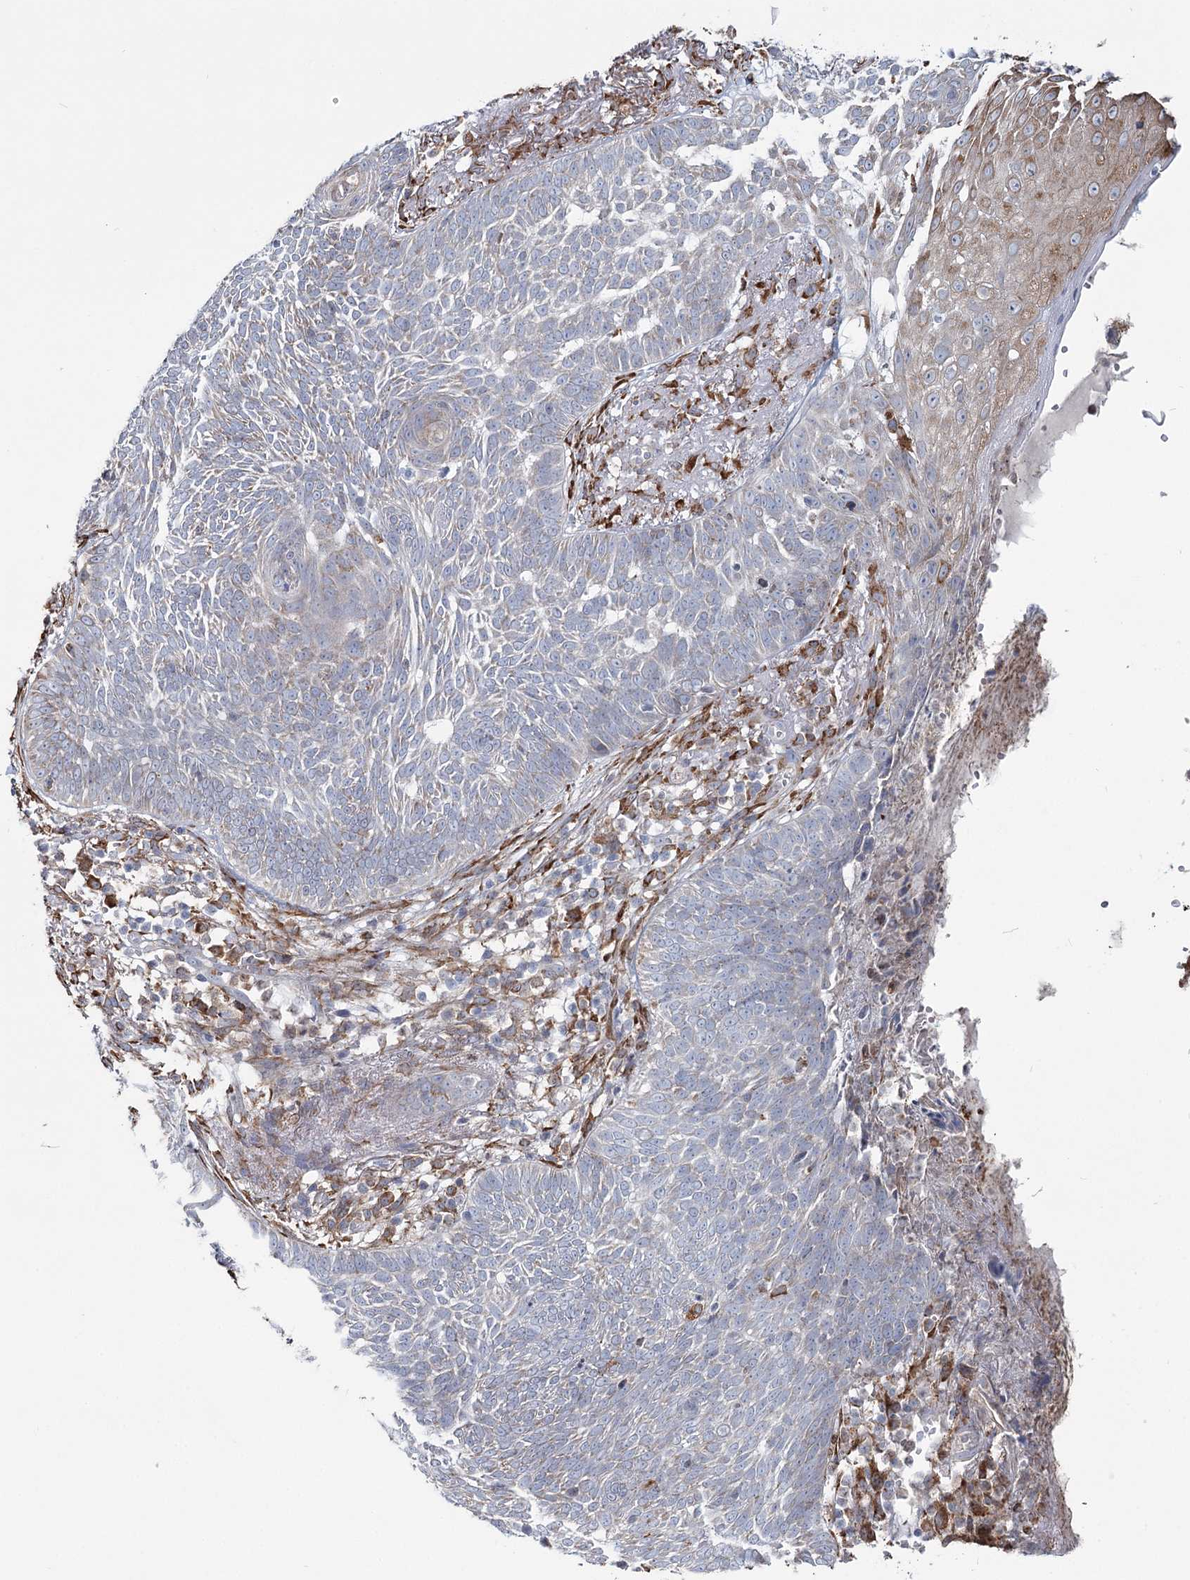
{"staining": {"intensity": "negative", "quantity": "none", "location": "none"}, "tissue": "skin cancer", "cell_type": "Tumor cells", "image_type": "cancer", "snomed": [{"axis": "morphology", "description": "Normal tissue, NOS"}, {"axis": "morphology", "description": "Basal cell carcinoma"}, {"axis": "topography", "description": "Skin"}], "caption": "The image reveals no staining of tumor cells in skin cancer (basal cell carcinoma).", "gene": "ZCCHC9", "patient": {"sex": "male", "age": 64}}